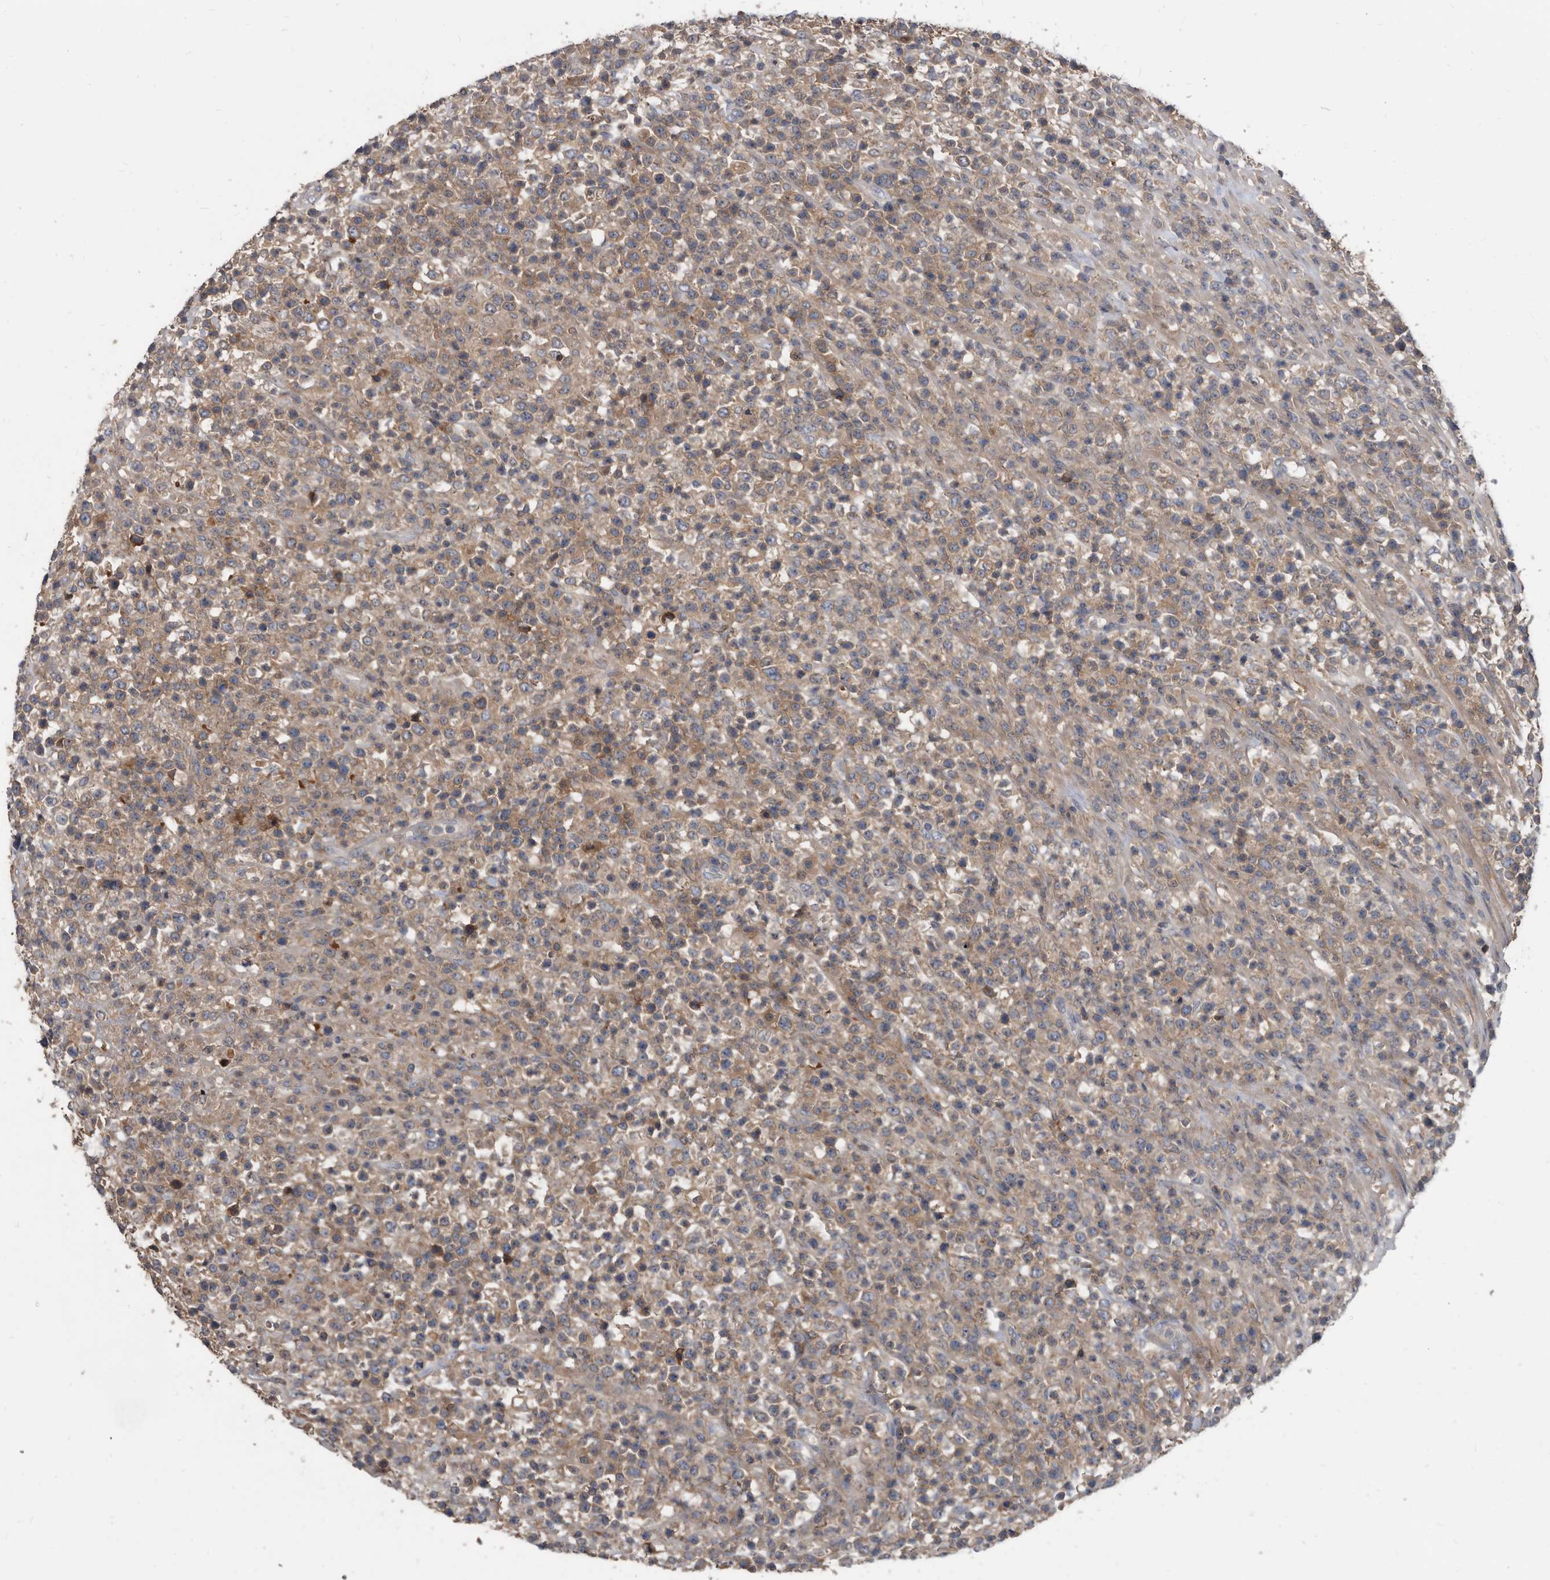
{"staining": {"intensity": "weak", "quantity": "<25%", "location": "cytoplasmic/membranous"}, "tissue": "lymphoma", "cell_type": "Tumor cells", "image_type": "cancer", "snomed": [{"axis": "morphology", "description": "Malignant lymphoma, non-Hodgkin's type, High grade"}, {"axis": "topography", "description": "Colon"}], "caption": "Histopathology image shows no protein expression in tumor cells of high-grade malignant lymphoma, non-Hodgkin's type tissue.", "gene": "APEH", "patient": {"sex": "female", "age": 53}}